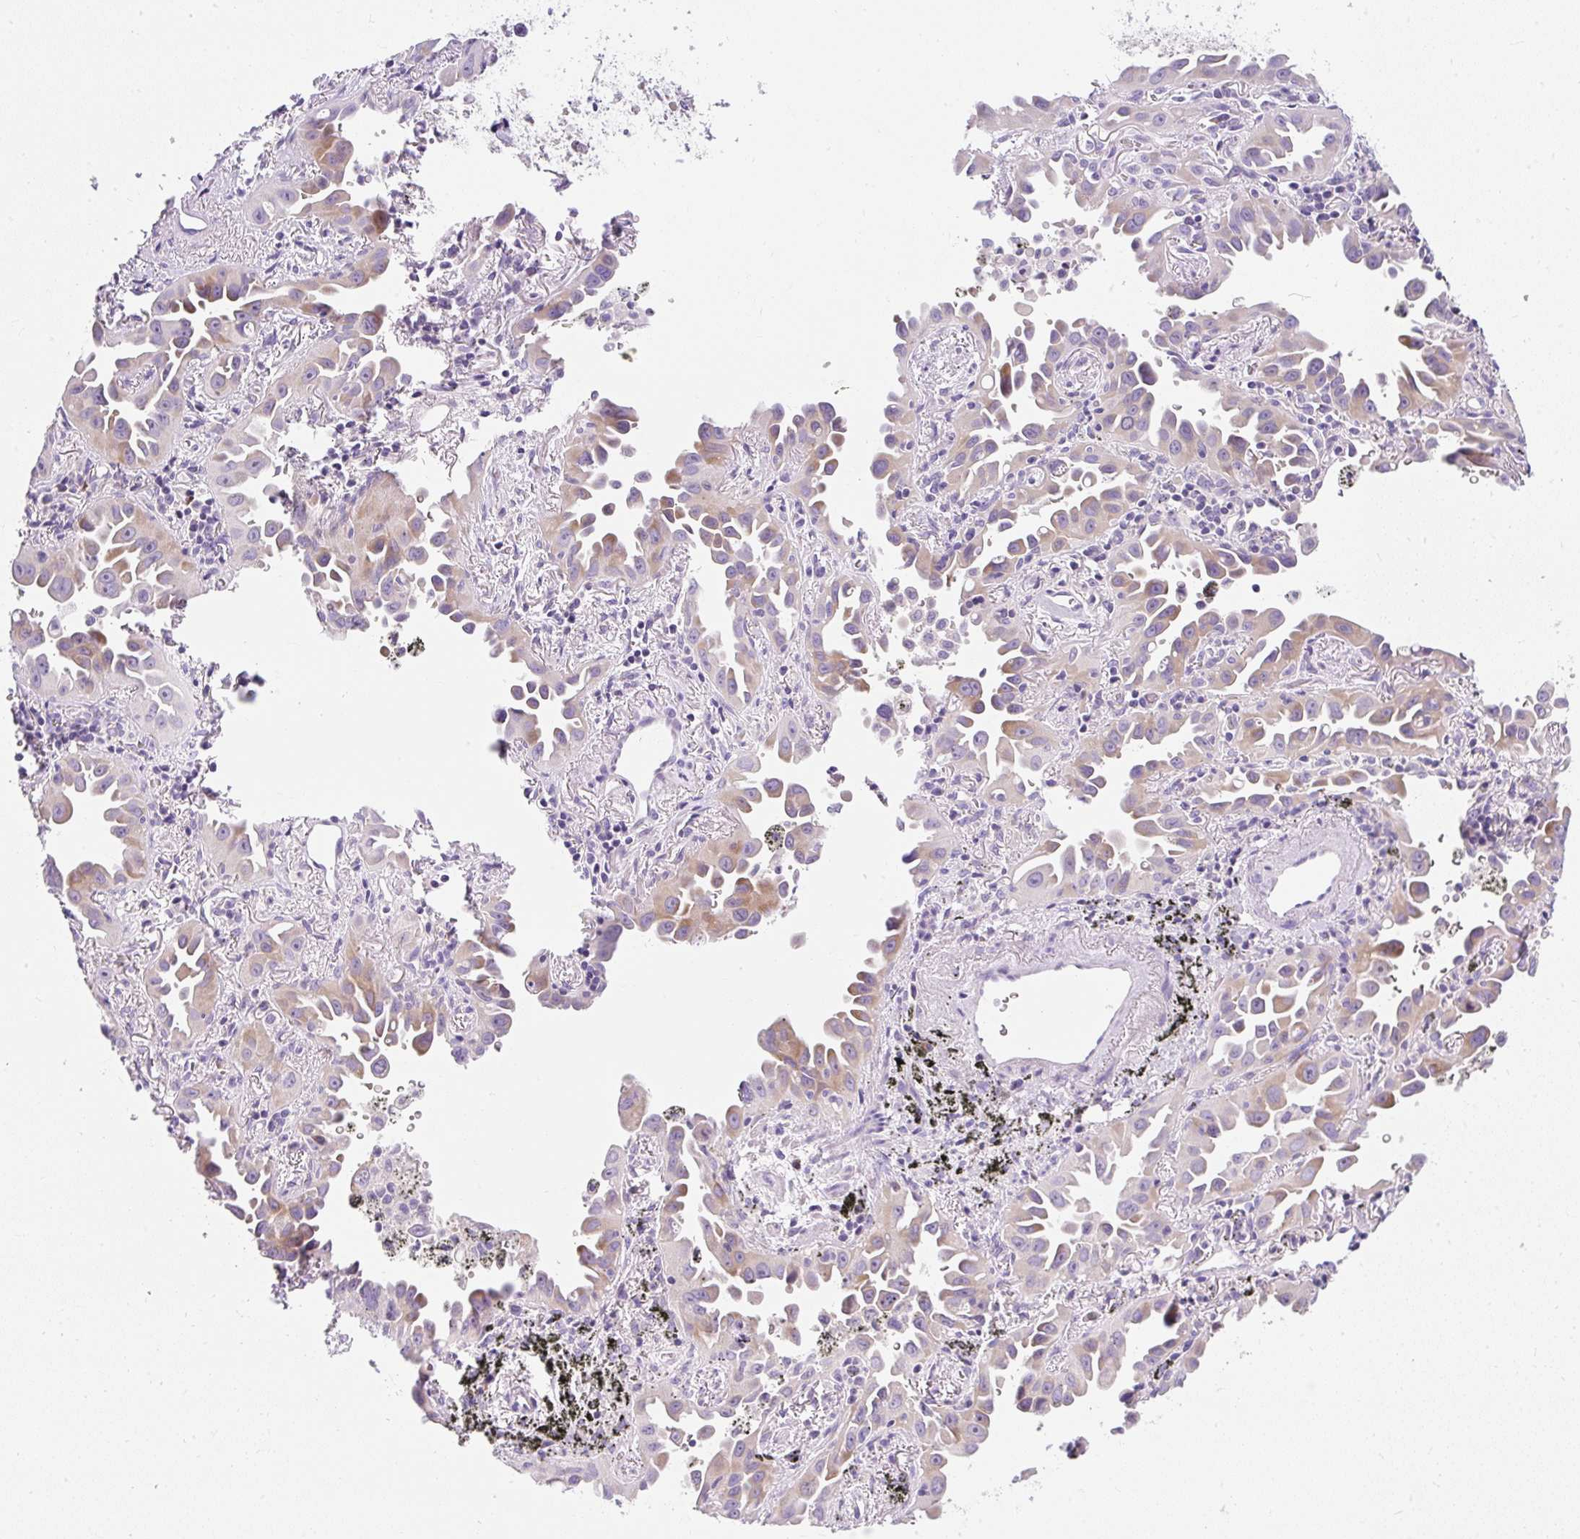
{"staining": {"intensity": "moderate", "quantity": "25%-75%", "location": "cytoplasmic/membranous"}, "tissue": "lung cancer", "cell_type": "Tumor cells", "image_type": "cancer", "snomed": [{"axis": "morphology", "description": "Adenocarcinoma, NOS"}, {"axis": "topography", "description": "Lung"}], "caption": "Tumor cells display moderate cytoplasmic/membranous staining in about 25%-75% of cells in lung adenocarcinoma.", "gene": "DTX4", "patient": {"sex": "male", "age": 68}}